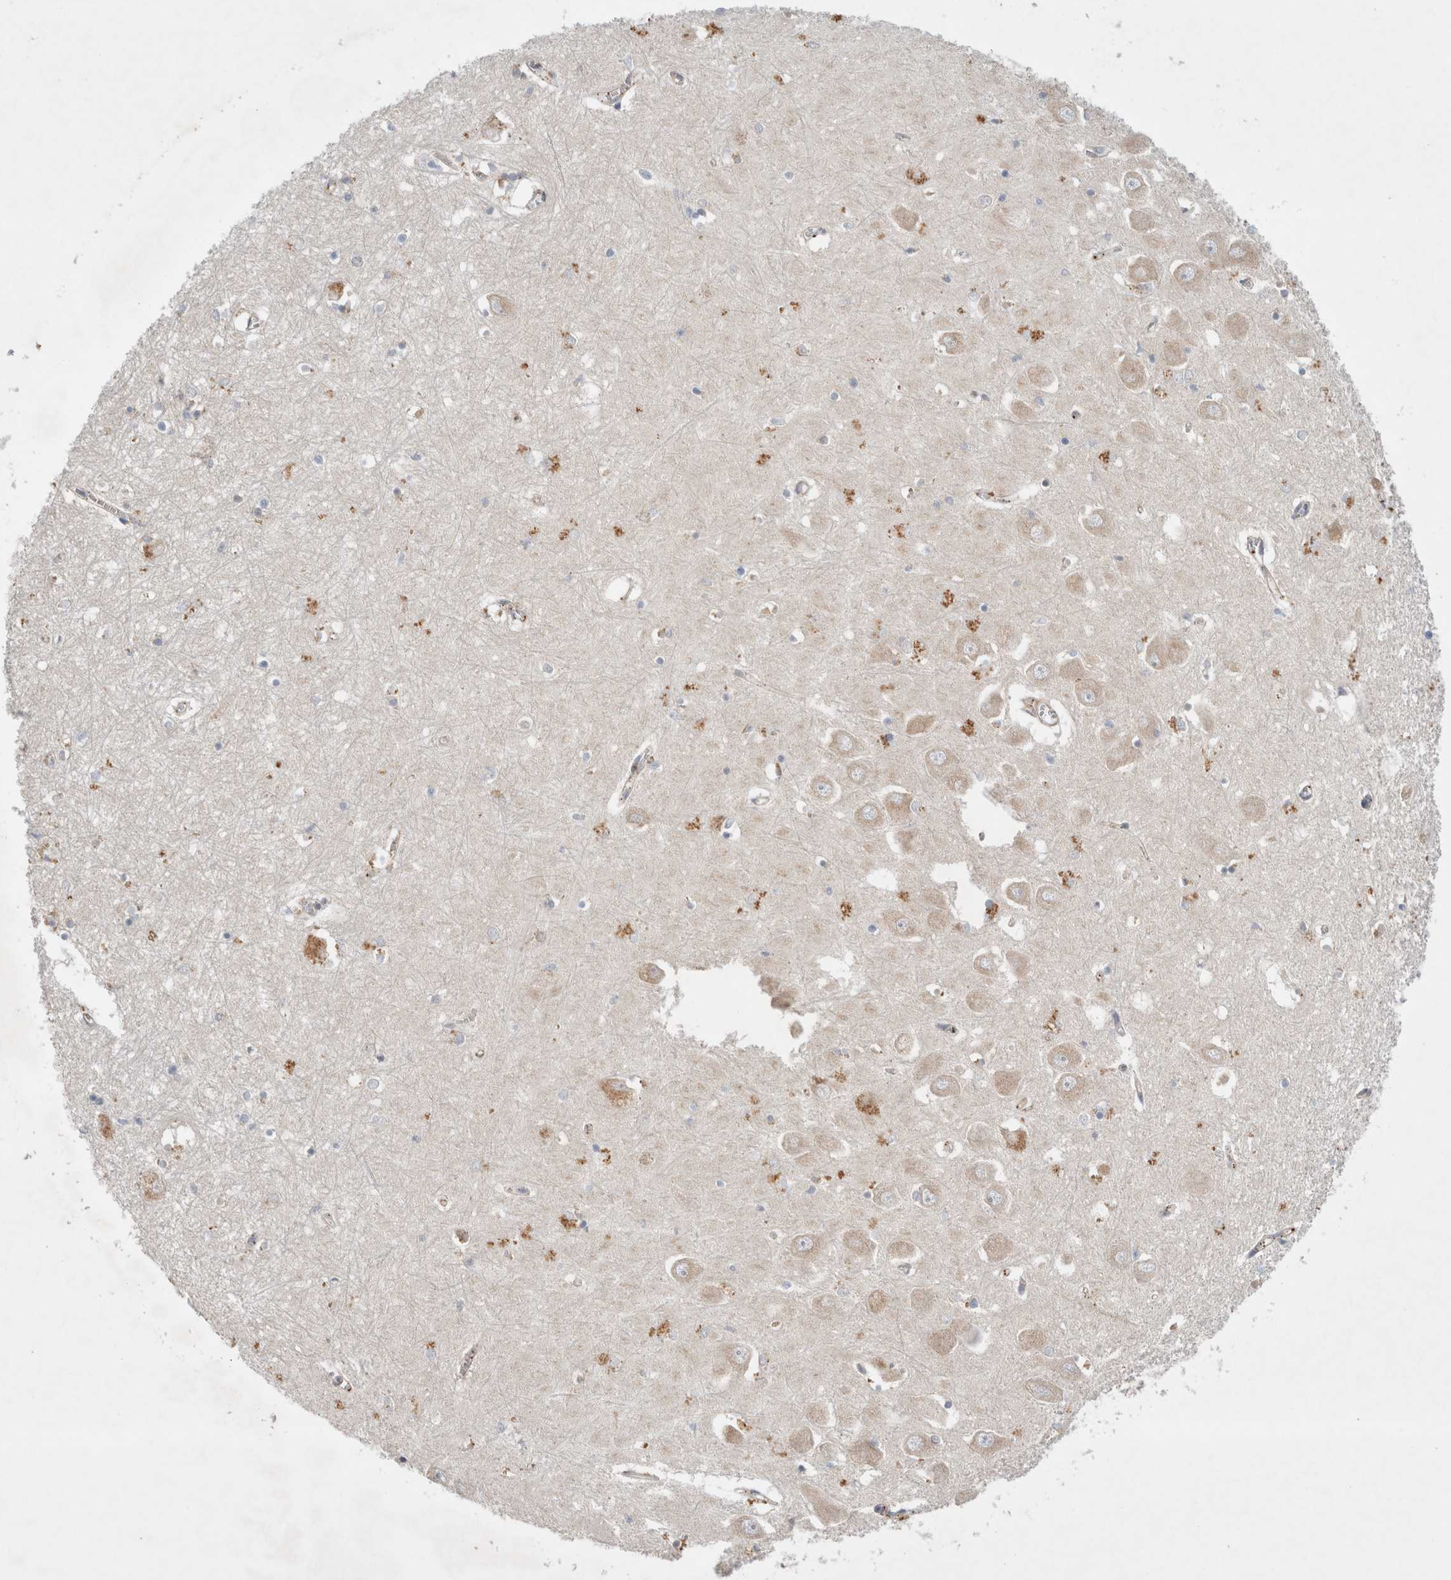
{"staining": {"intensity": "moderate", "quantity": "<25%", "location": "cytoplasmic/membranous"}, "tissue": "hippocampus", "cell_type": "Glial cells", "image_type": "normal", "snomed": [{"axis": "morphology", "description": "Normal tissue, NOS"}, {"axis": "topography", "description": "Hippocampus"}], "caption": "An image showing moderate cytoplasmic/membranous positivity in approximately <25% of glial cells in benign hippocampus, as visualized by brown immunohistochemical staining.", "gene": "MRPS28", "patient": {"sex": "male", "age": 70}}